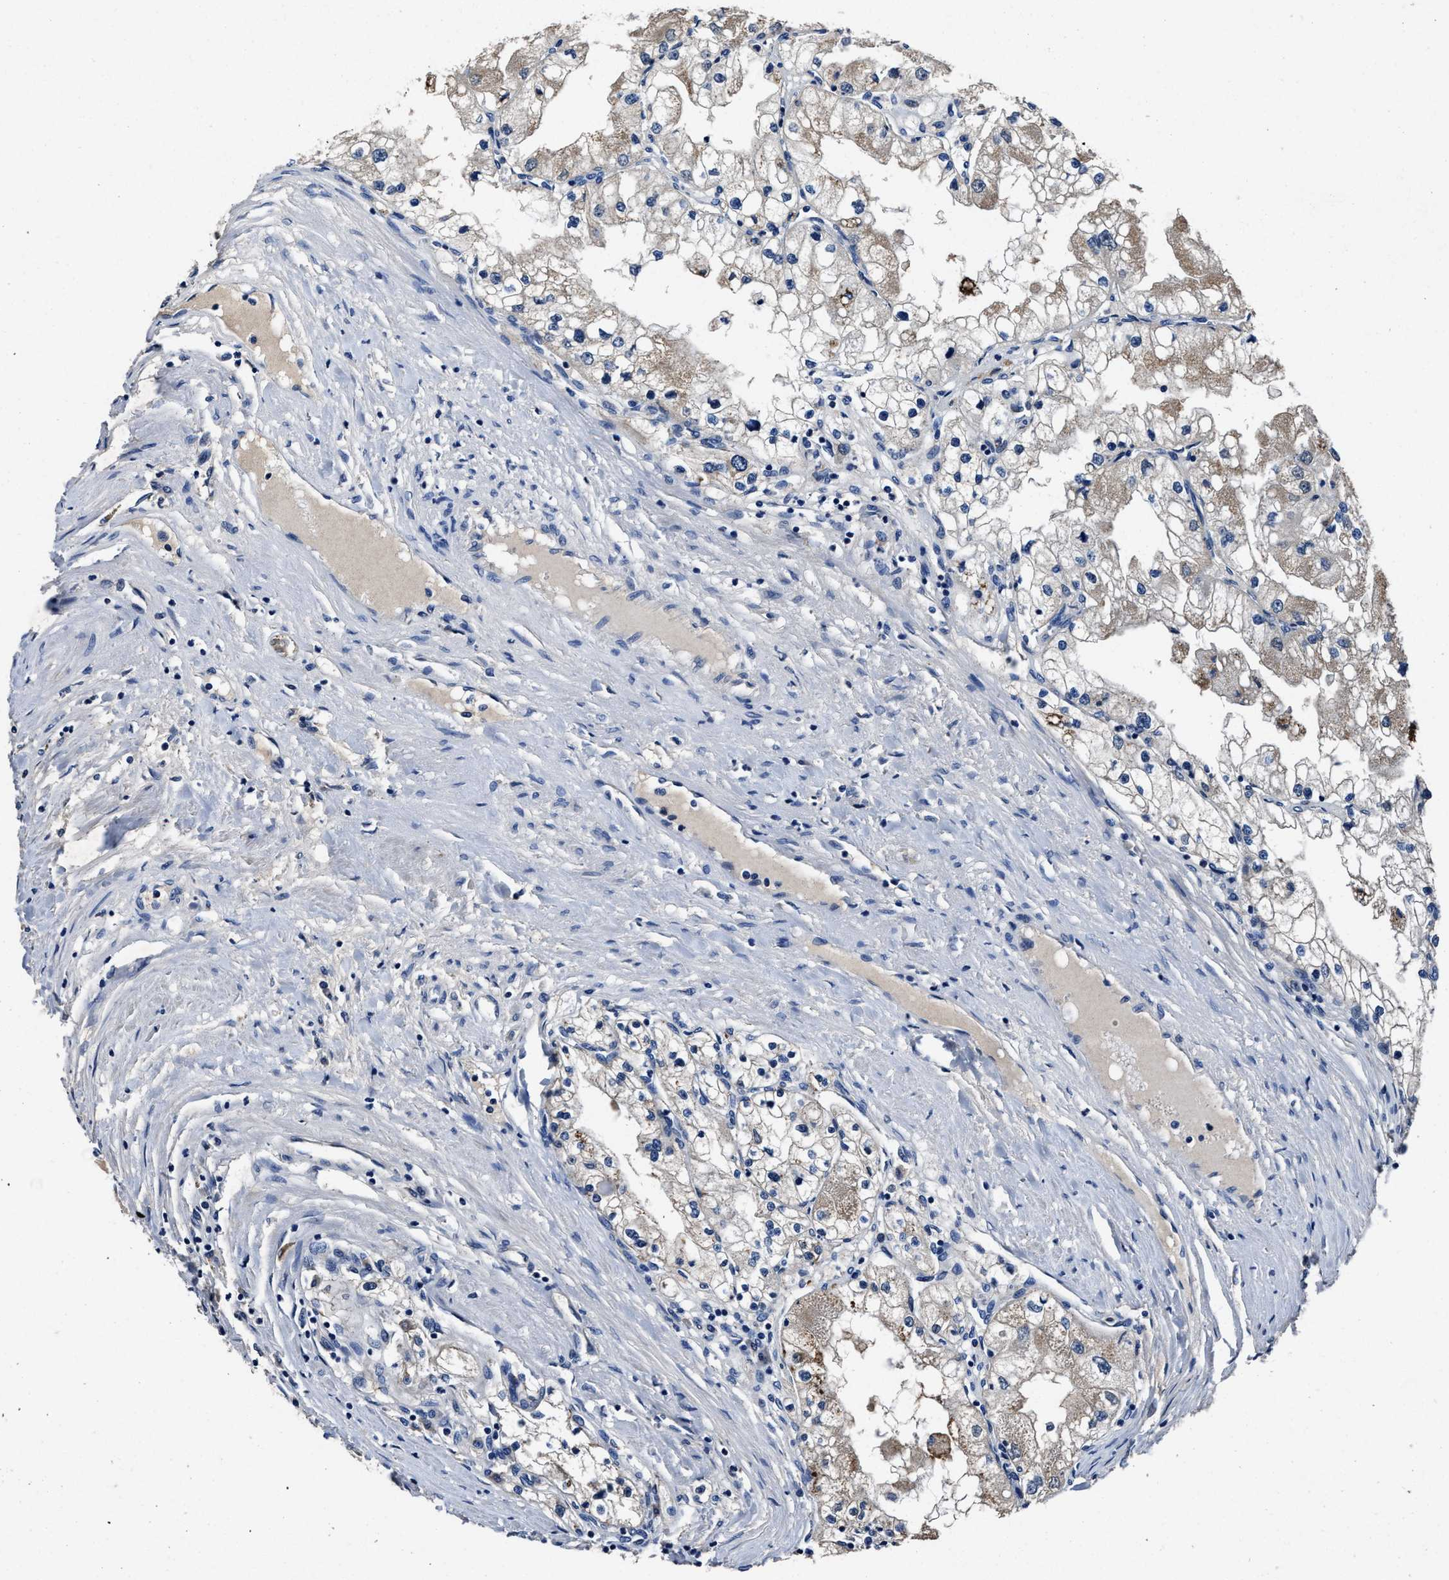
{"staining": {"intensity": "weak", "quantity": "<25%", "location": "cytoplasmic/membranous"}, "tissue": "renal cancer", "cell_type": "Tumor cells", "image_type": "cancer", "snomed": [{"axis": "morphology", "description": "Adenocarcinoma, NOS"}, {"axis": "topography", "description": "Kidney"}], "caption": "This is an IHC micrograph of renal cancer. There is no staining in tumor cells.", "gene": "UBR4", "patient": {"sex": "male", "age": 68}}